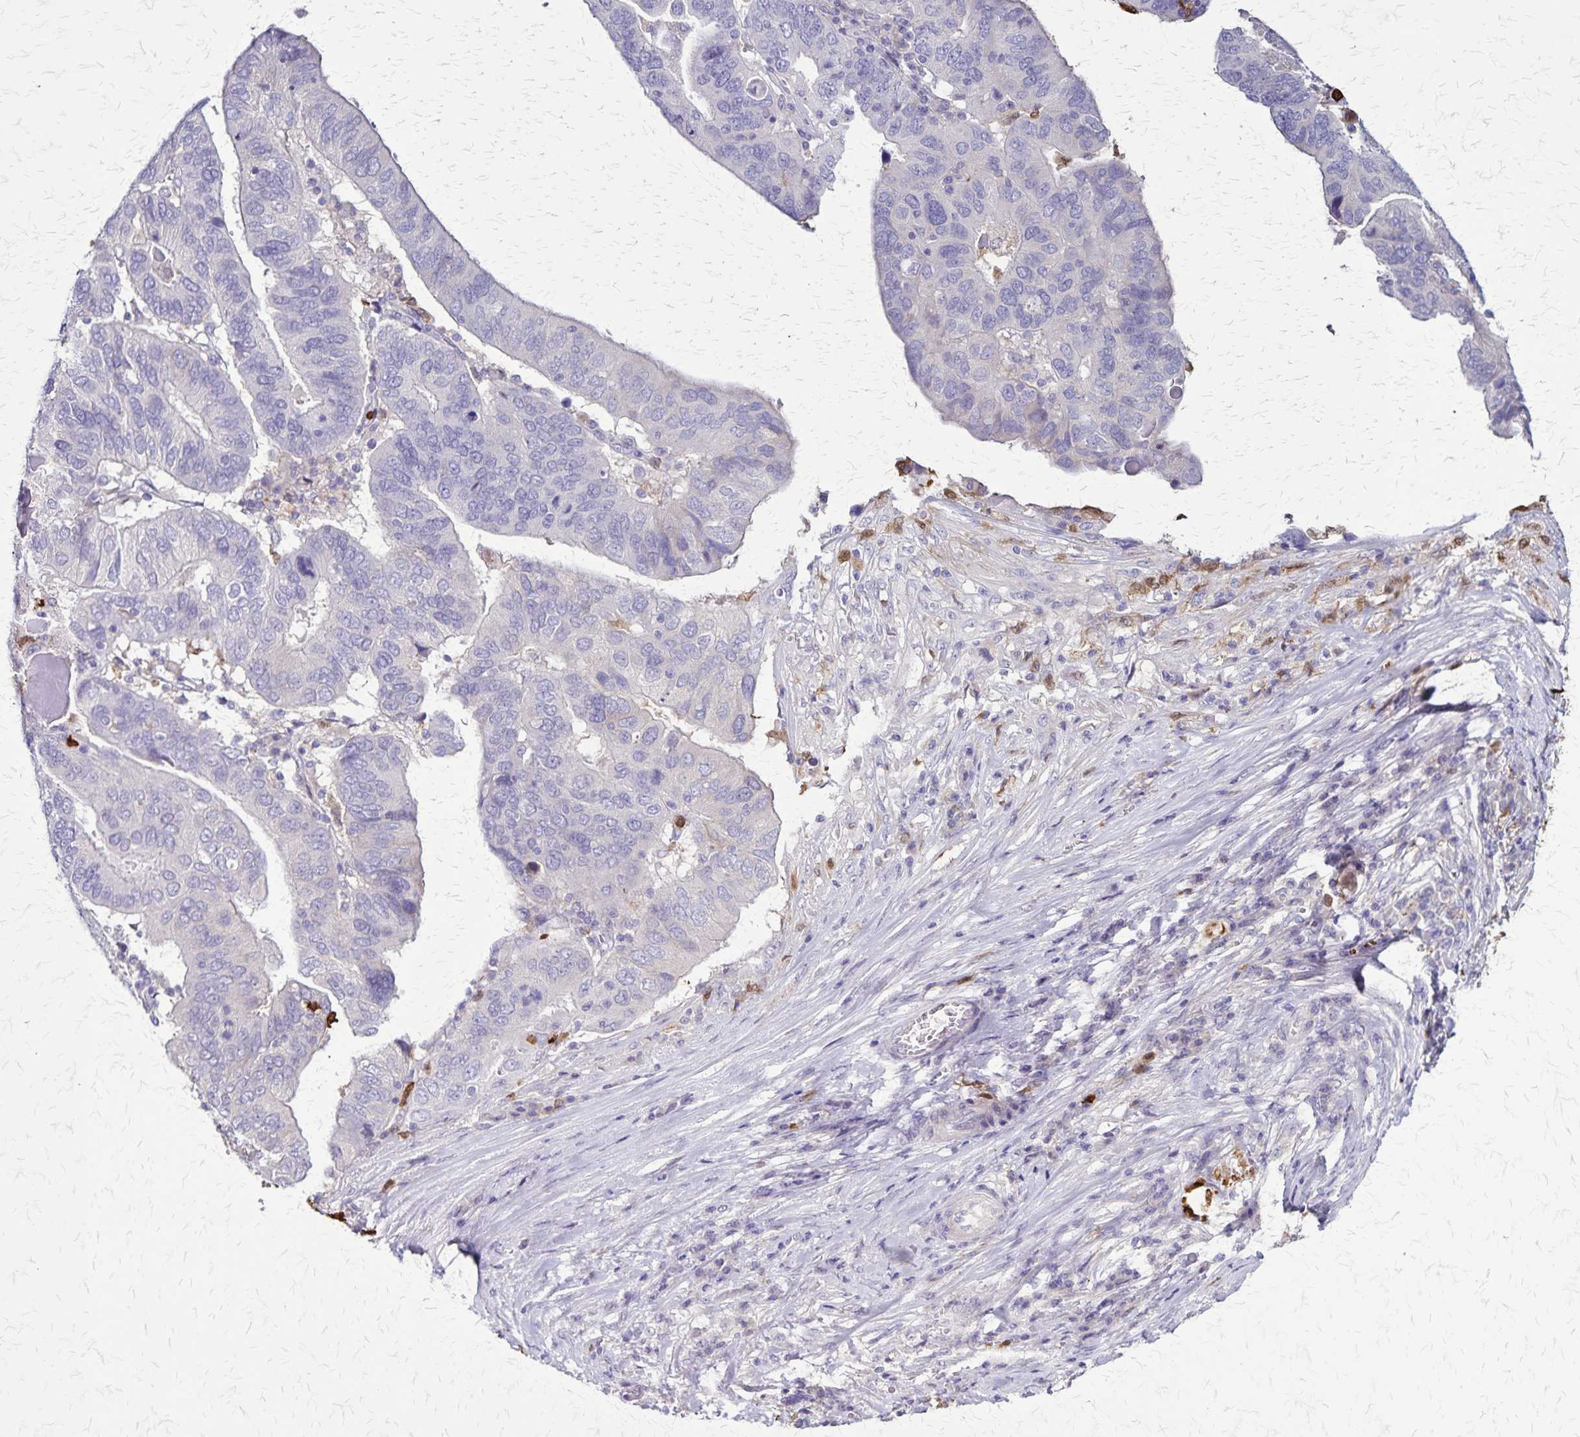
{"staining": {"intensity": "negative", "quantity": "none", "location": "none"}, "tissue": "ovarian cancer", "cell_type": "Tumor cells", "image_type": "cancer", "snomed": [{"axis": "morphology", "description": "Cystadenocarcinoma, serous, NOS"}, {"axis": "topography", "description": "Ovary"}], "caption": "This is a micrograph of IHC staining of ovarian cancer, which shows no positivity in tumor cells. (Stains: DAB immunohistochemistry with hematoxylin counter stain, Microscopy: brightfield microscopy at high magnification).", "gene": "ULBP3", "patient": {"sex": "female", "age": 79}}